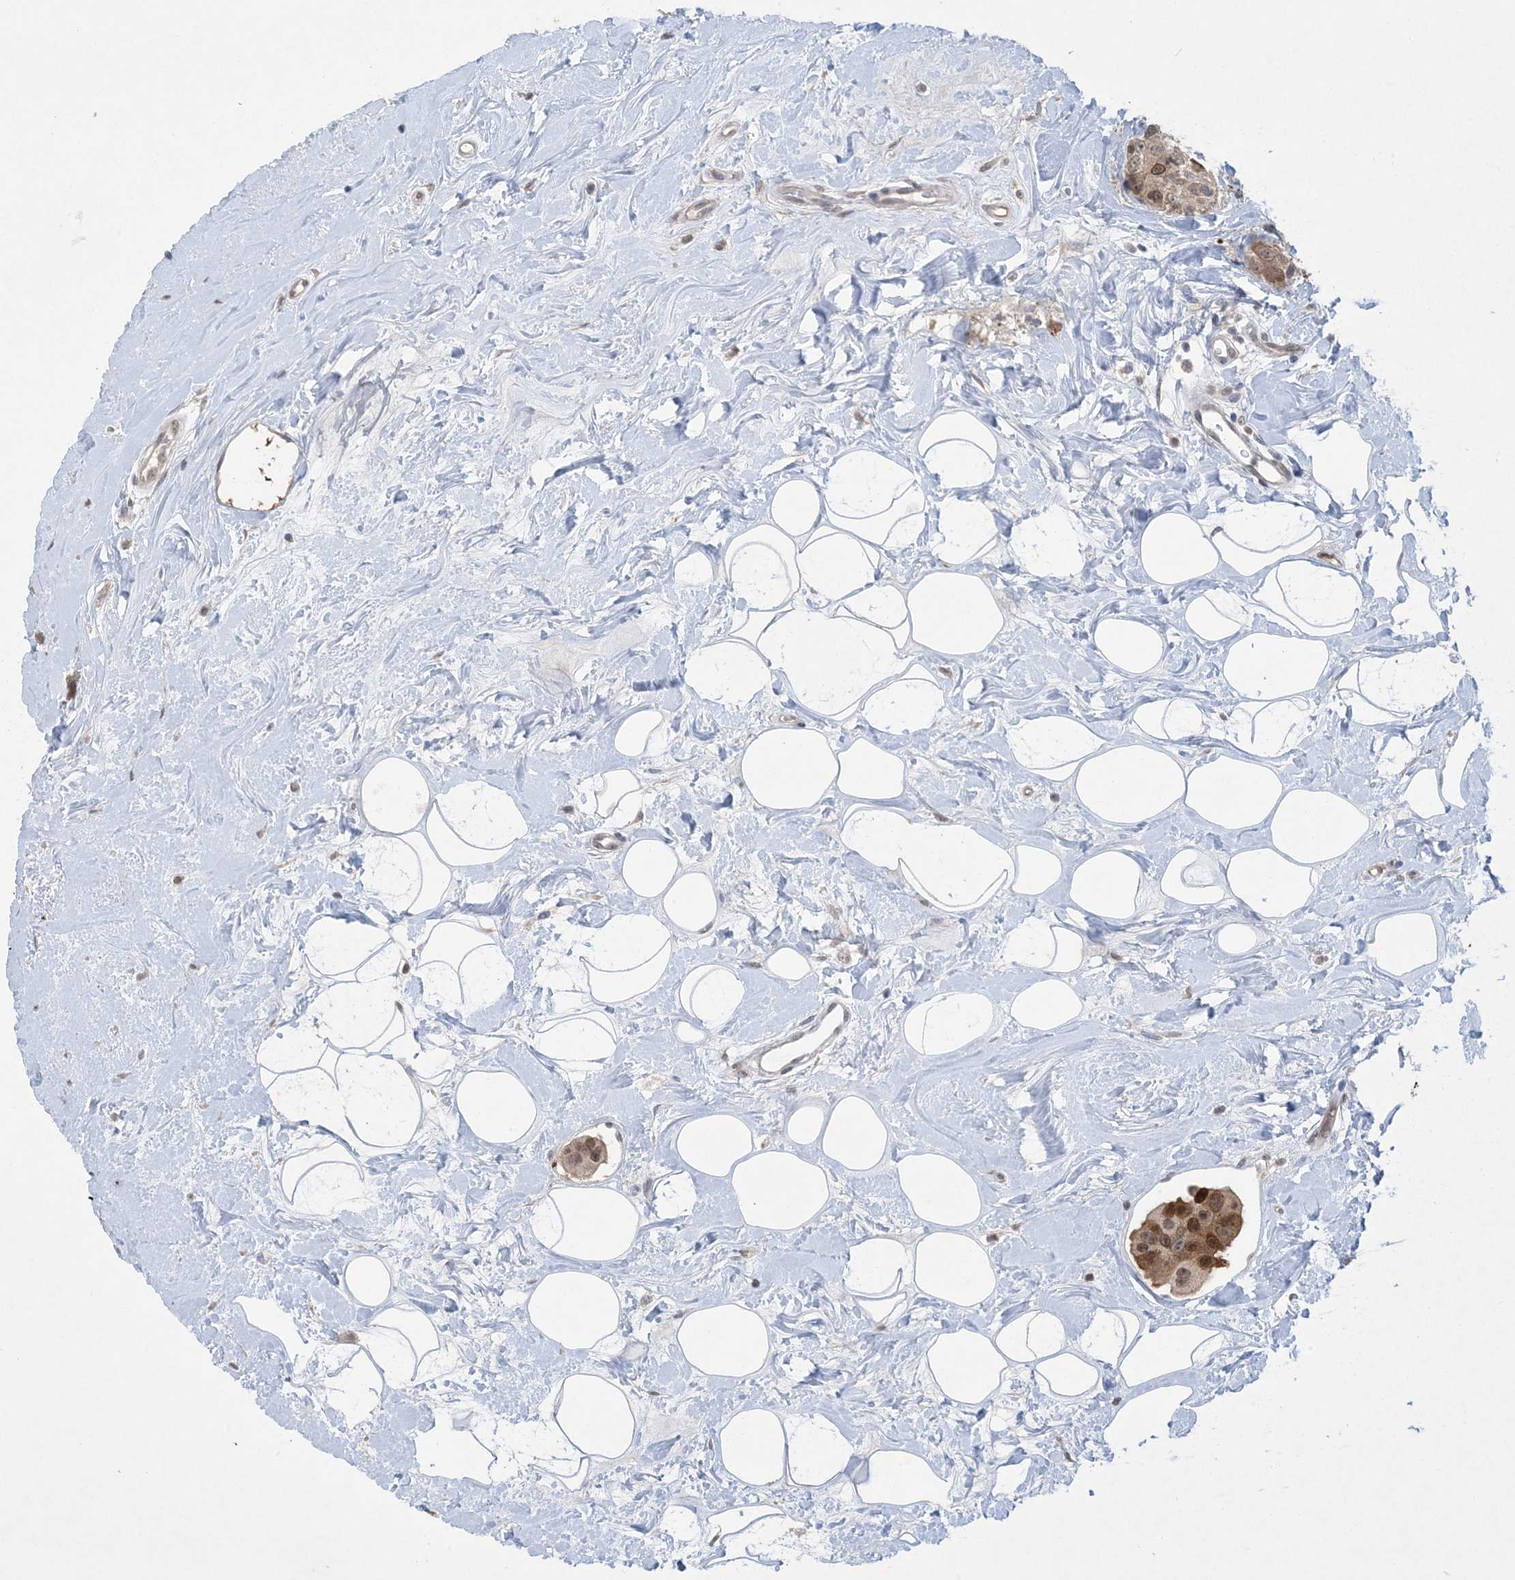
{"staining": {"intensity": "moderate", "quantity": ">75%", "location": "cytoplasmic/membranous,nuclear"}, "tissue": "breast cancer", "cell_type": "Tumor cells", "image_type": "cancer", "snomed": [{"axis": "morphology", "description": "Normal tissue, NOS"}, {"axis": "morphology", "description": "Duct carcinoma"}, {"axis": "topography", "description": "Breast"}], "caption": "The immunohistochemical stain labels moderate cytoplasmic/membranous and nuclear positivity in tumor cells of breast infiltrating ductal carcinoma tissue.", "gene": "HMGCS1", "patient": {"sex": "female", "age": 39}}